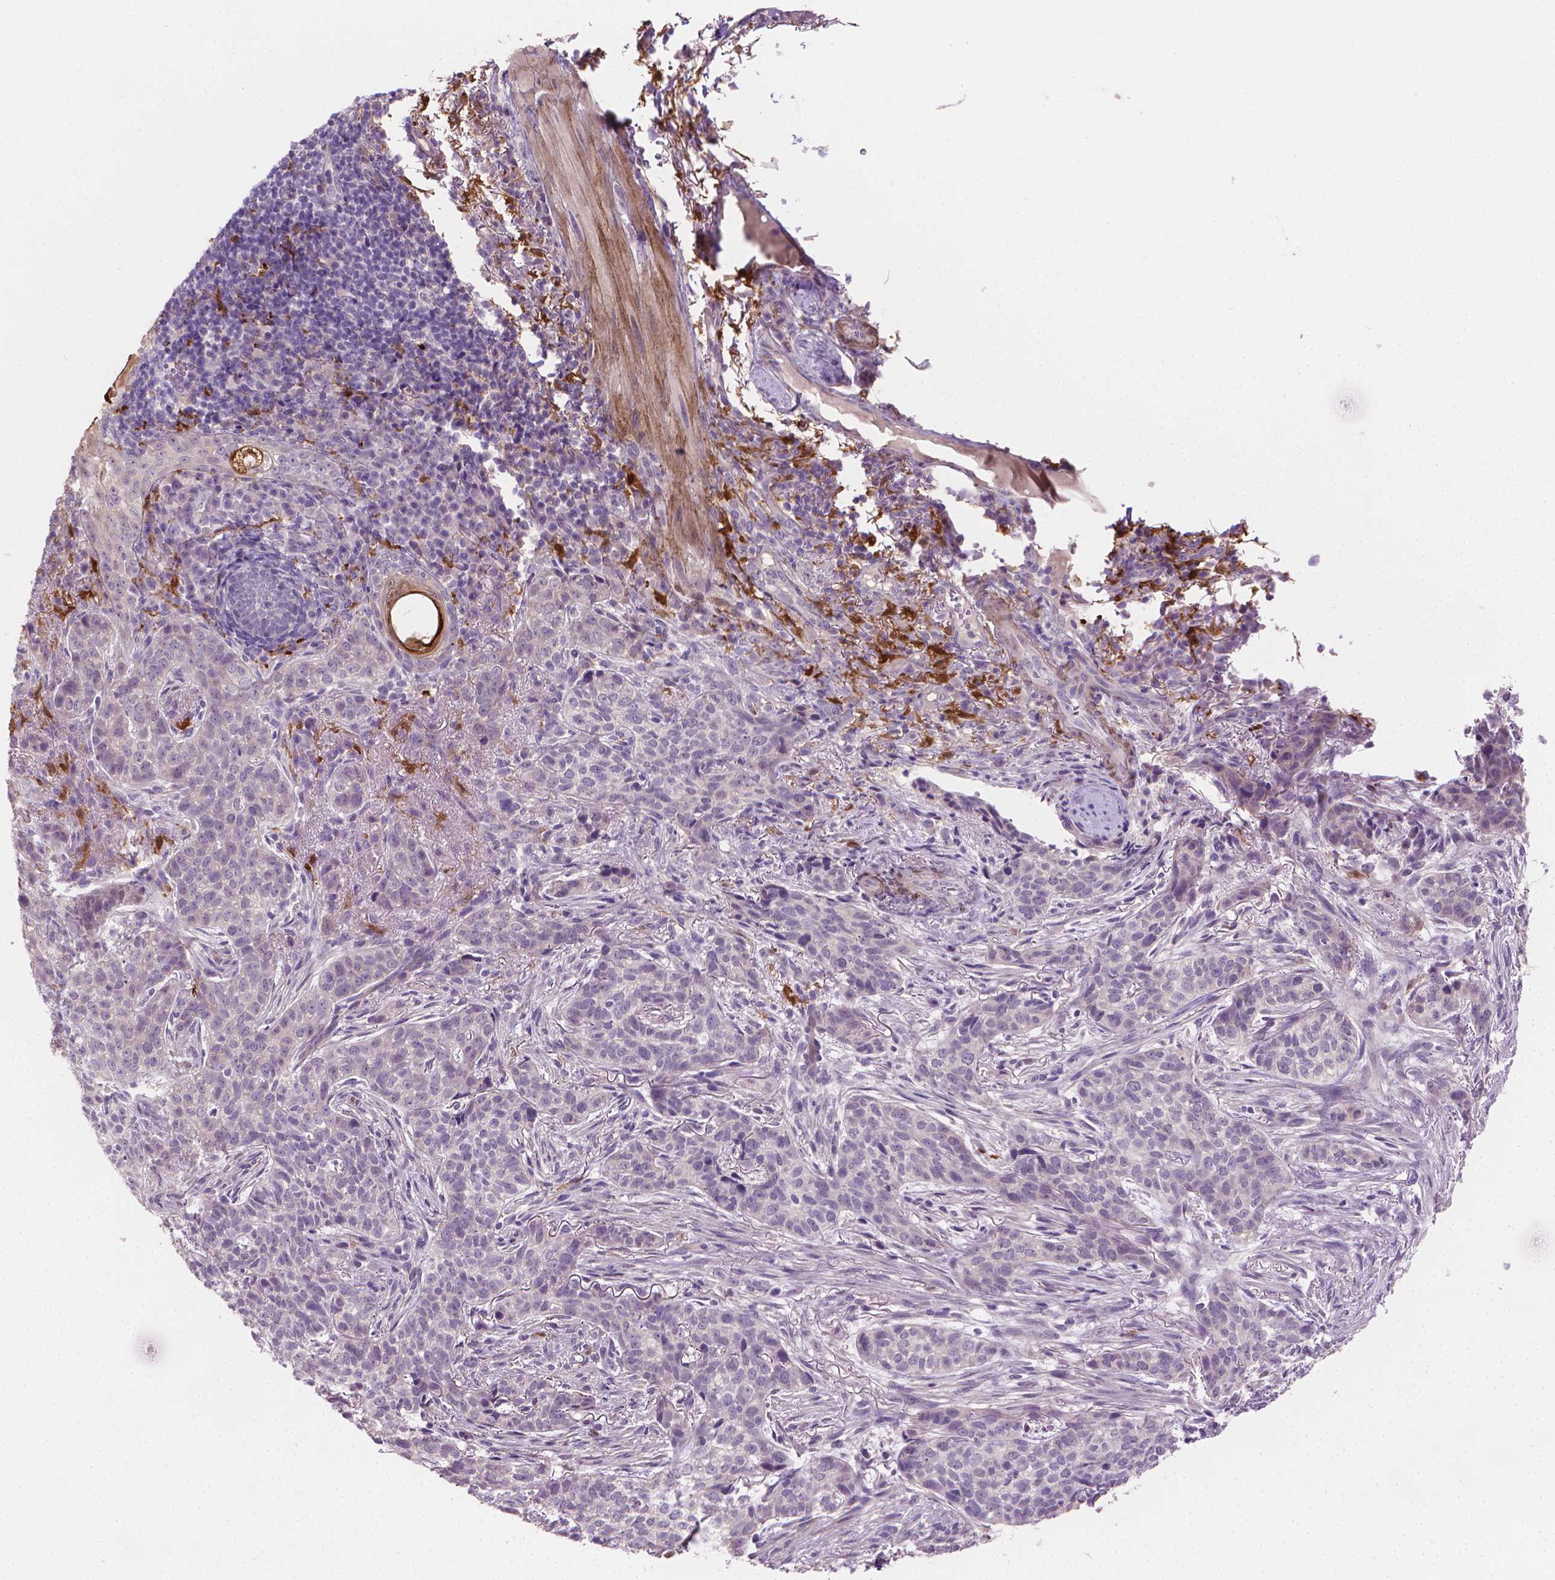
{"staining": {"intensity": "negative", "quantity": "none", "location": "none"}, "tissue": "skin cancer", "cell_type": "Tumor cells", "image_type": "cancer", "snomed": [{"axis": "morphology", "description": "Basal cell carcinoma"}, {"axis": "topography", "description": "Skin"}], "caption": "High power microscopy photomicrograph of an immunohistochemistry histopathology image of skin cancer, revealing no significant positivity in tumor cells.", "gene": "GSDMA", "patient": {"sex": "female", "age": 69}}